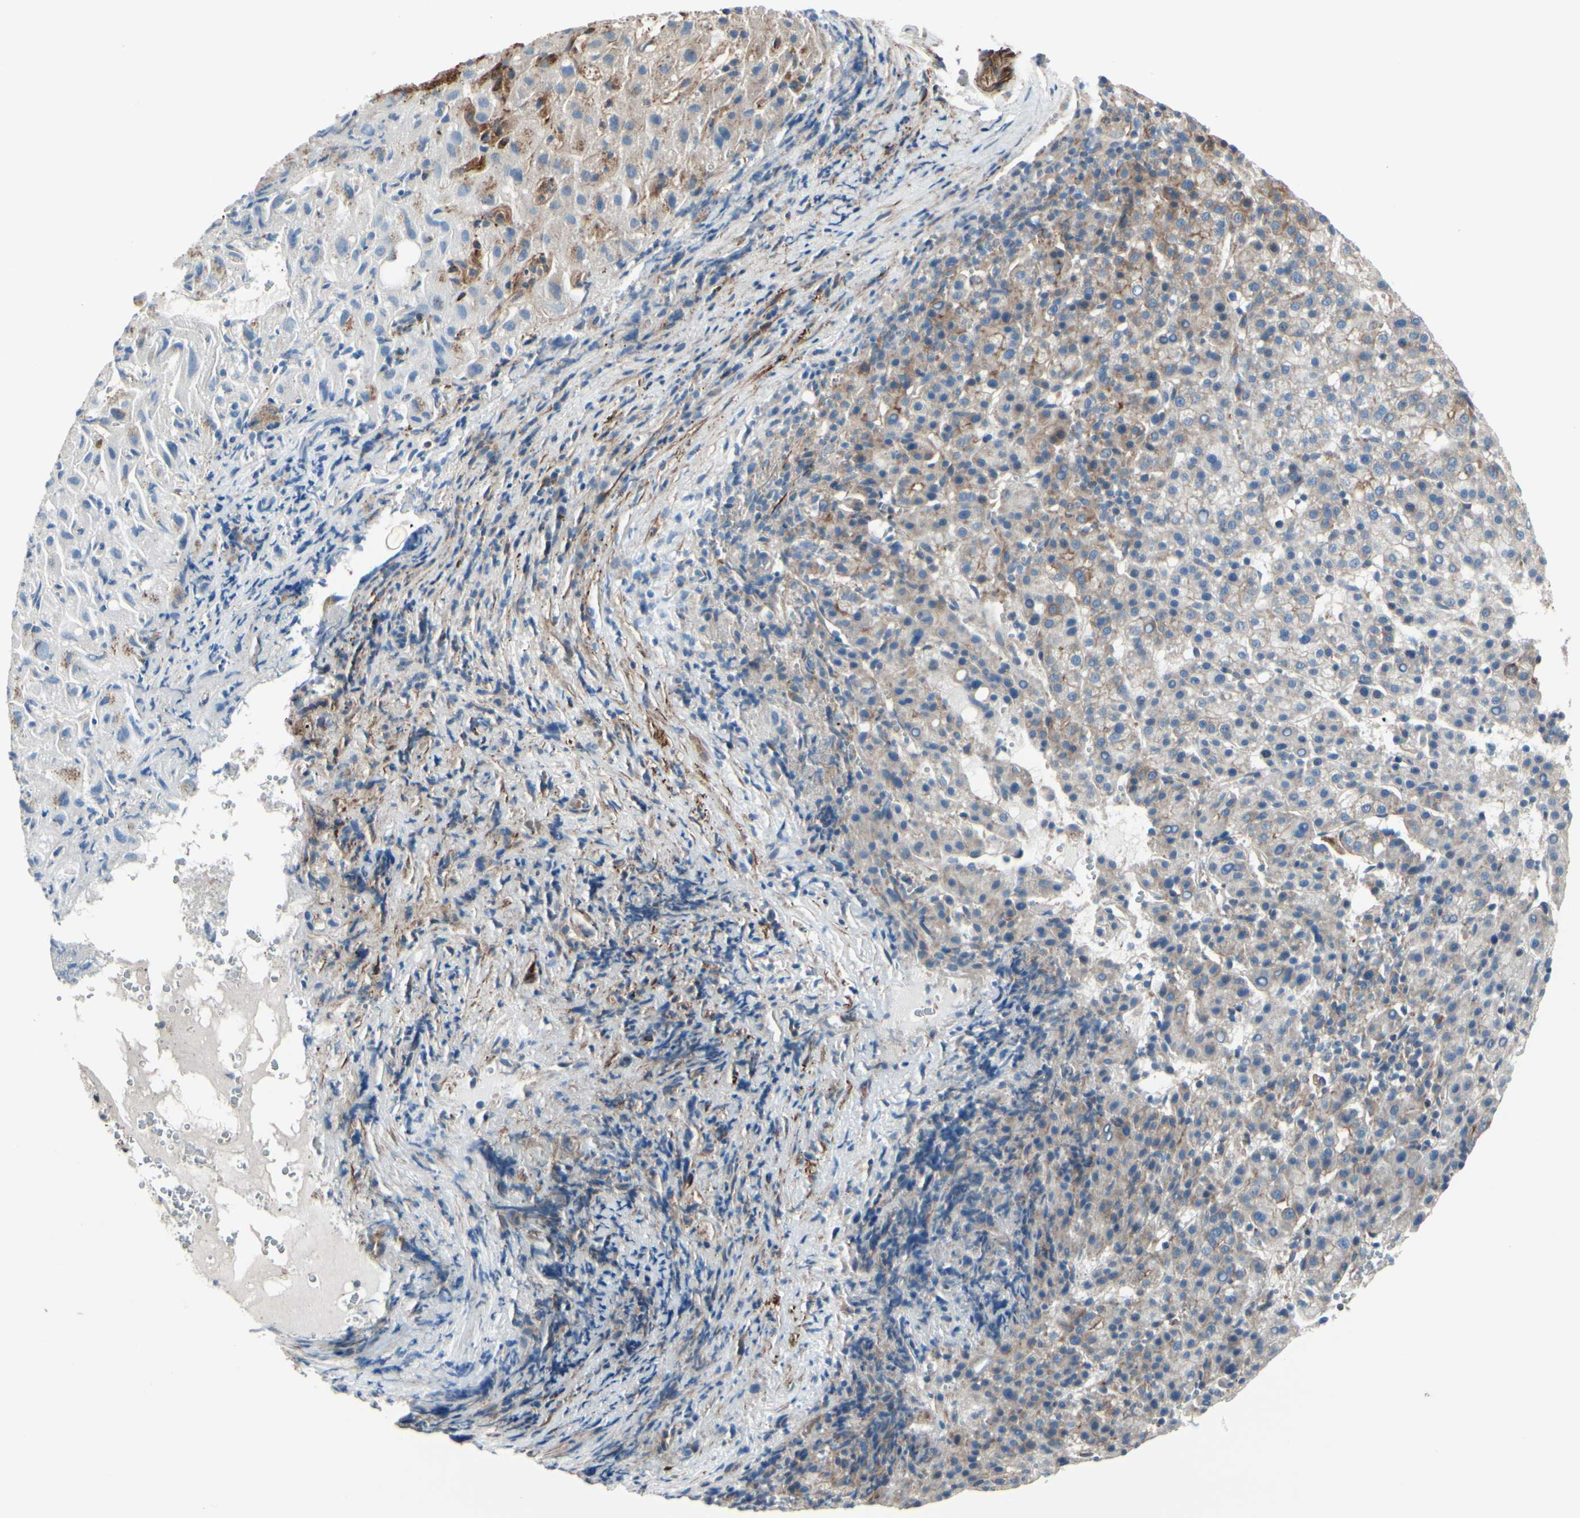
{"staining": {"intensity": "weak", "quantity": "25%-75%", "location": "cytoplasmic/membranous"}, "tissue": "liver cancer", "cell_type": "Tumor cells", "image_type": "cancer", "snomed": [{"axis": "morphology", "description": "Carcinoma, Hepatocellular, NOS"}, {"axis": "topography", "description": "Liver"}], "caption": "High-power microscopy captured an IHC photomicrograph of hepatocellular carcinoma (liver), revealing weak cytoplasmic/membranous expression in approximately 25%-75% of tumor cells.", "gene": "TPM1", "patient": {"sex": "female", "age": 58}}